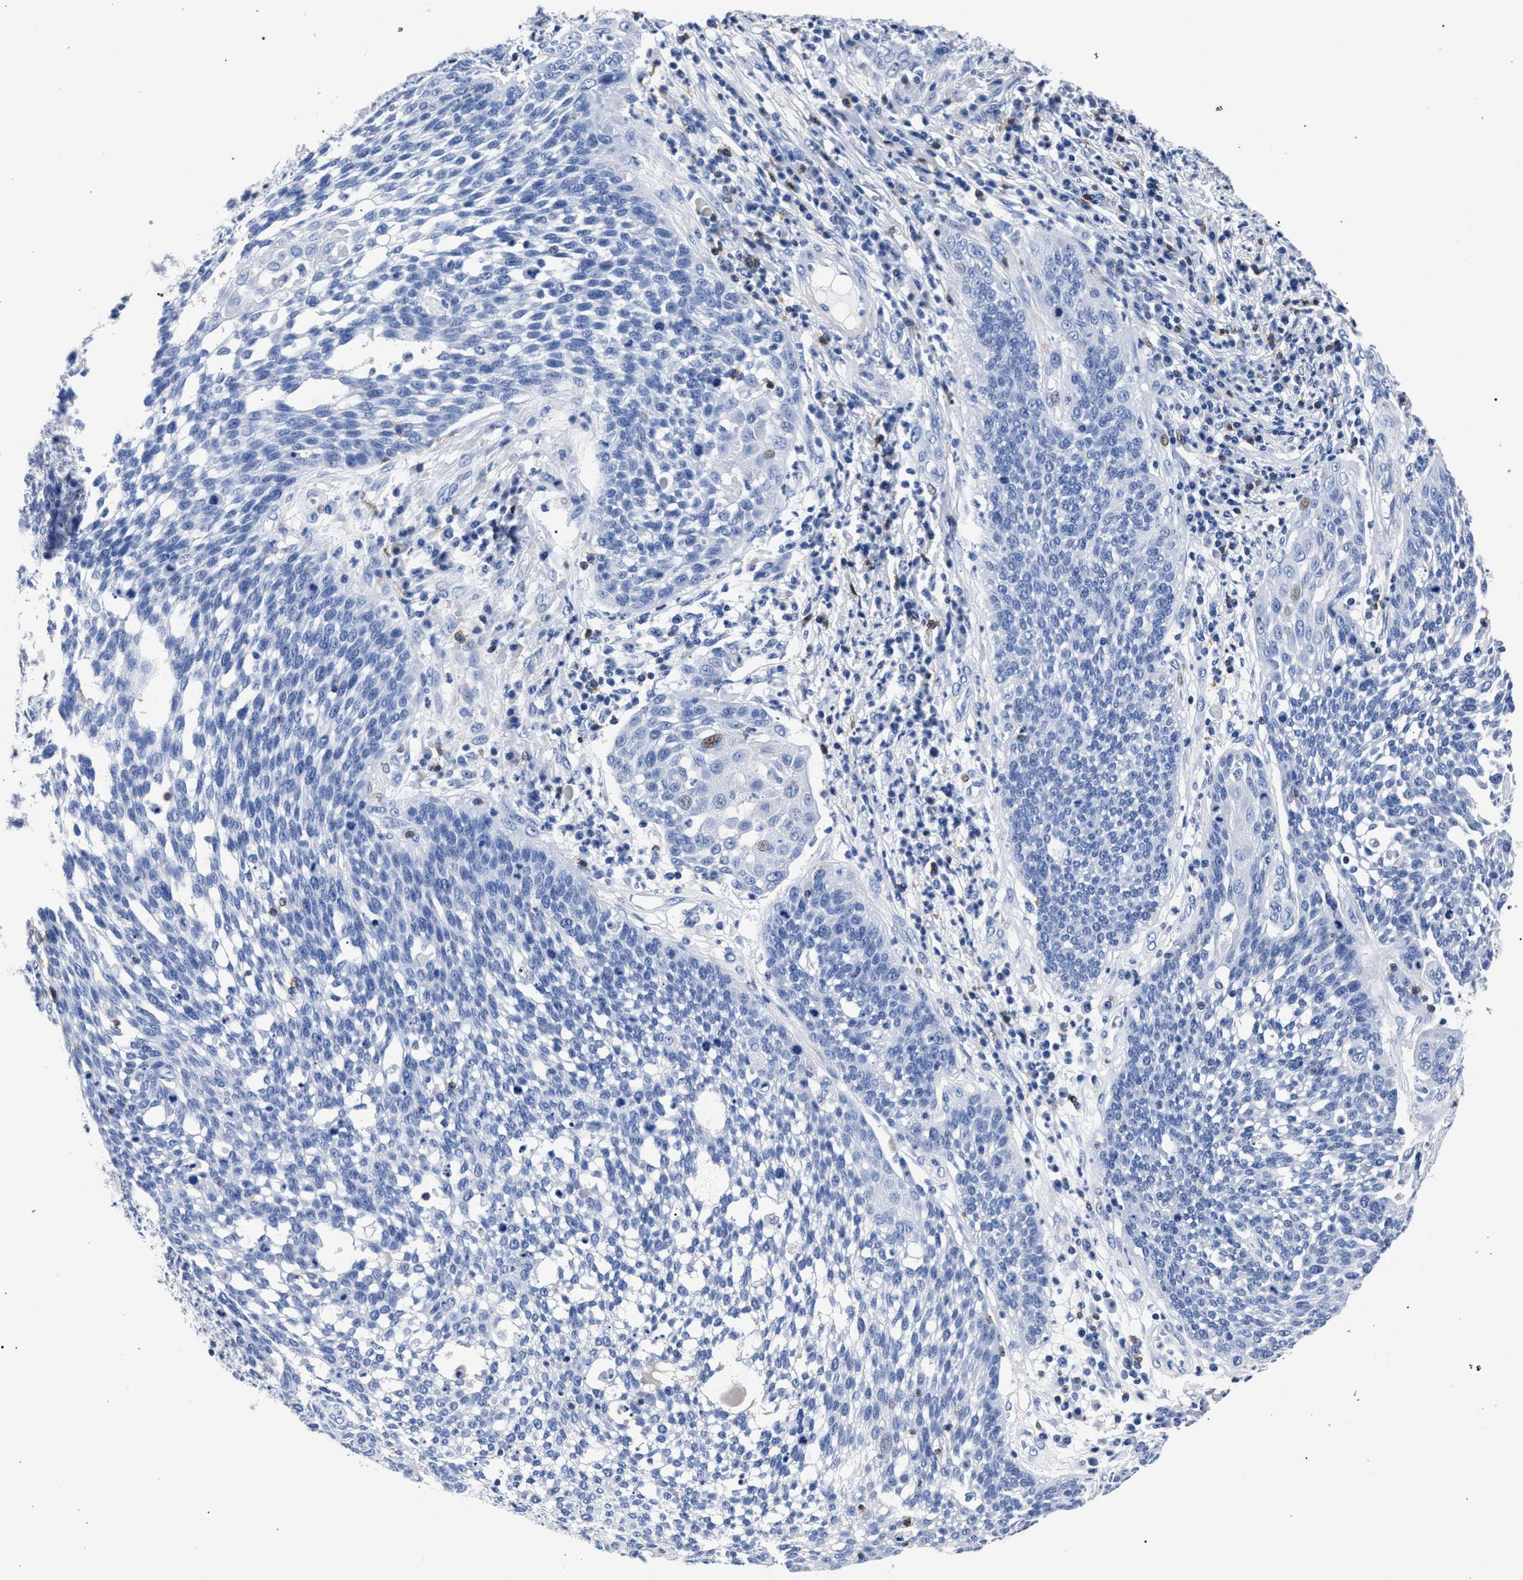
{"staining": {"intensity": "negative", "quantity": "none", "location": "none"}, "tissue": "cervical cancer", "cell_type": "Tumor cells", "image_type": "cancer", "snomed": [{"axis": "morphology", "description": "Squamous cell carcinoma, NOS"}, {"axis": "topography", "description": "Cervix"}], "caption": "DAB immunohistochemical staining of human squamous cell carcinoma (cervical) reveals no significant staining in tumor cells.", "gene": "KLRK1", "patient": {"sex": "female", "age": 34}}